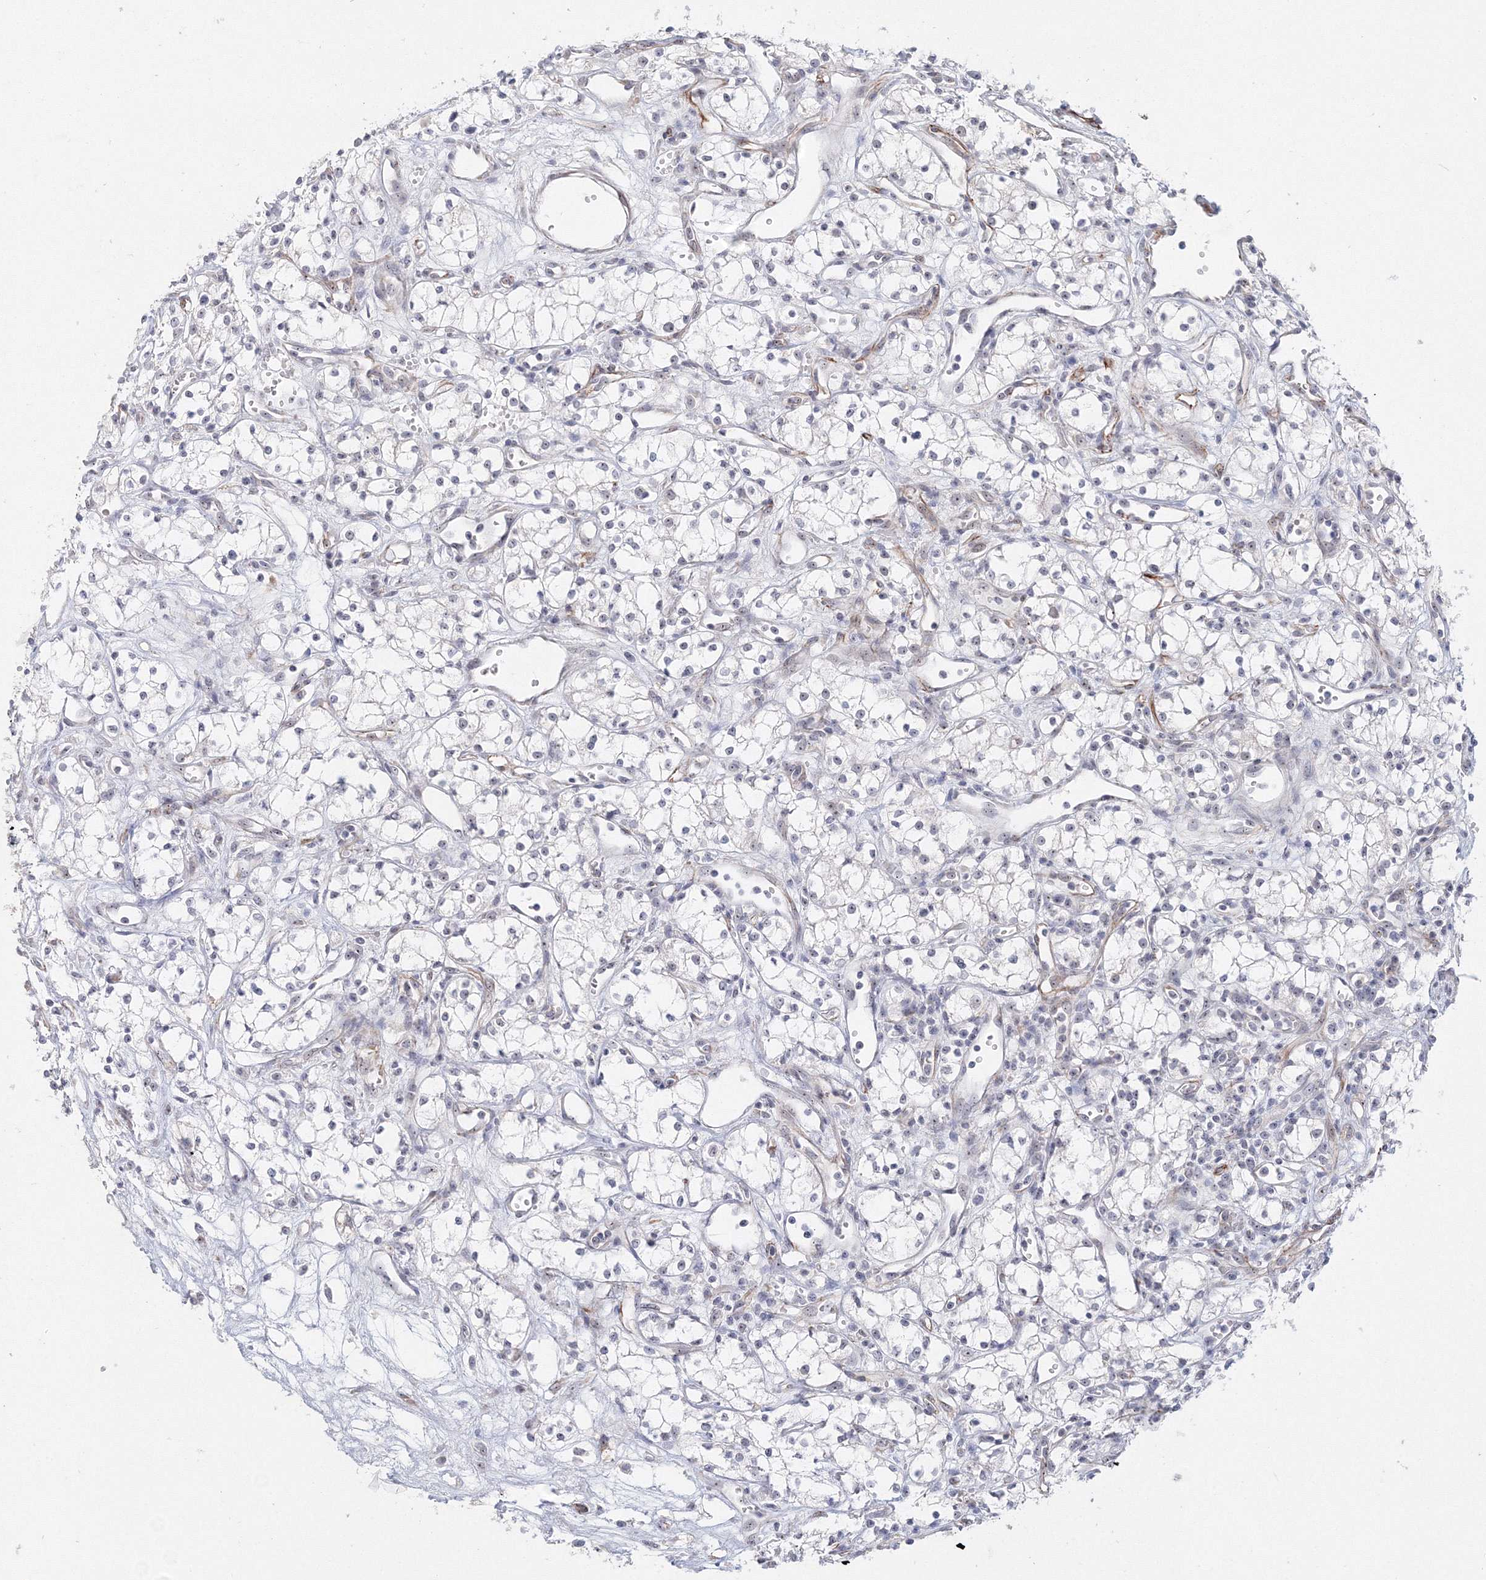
{"staining": {"intensity": "negative", "quantity": "none", "location": "none"}, "tissue": "renal cancer", "cell_type": "Tumor cells", "image_type": "cancer", "snomed": [{"axis": "morphology", "description": "Adenocarcinoma, NOS"}, {"axis": "topography", "description": "Kidney"}], "caption": "DAB immunohistochemical staining of renal cancer demonstrates no significant positivity in tumor cells. (DAB IHC, high magnification).", "gene": "SIRT7", "patient": {"sex": "male", "age": 59}}